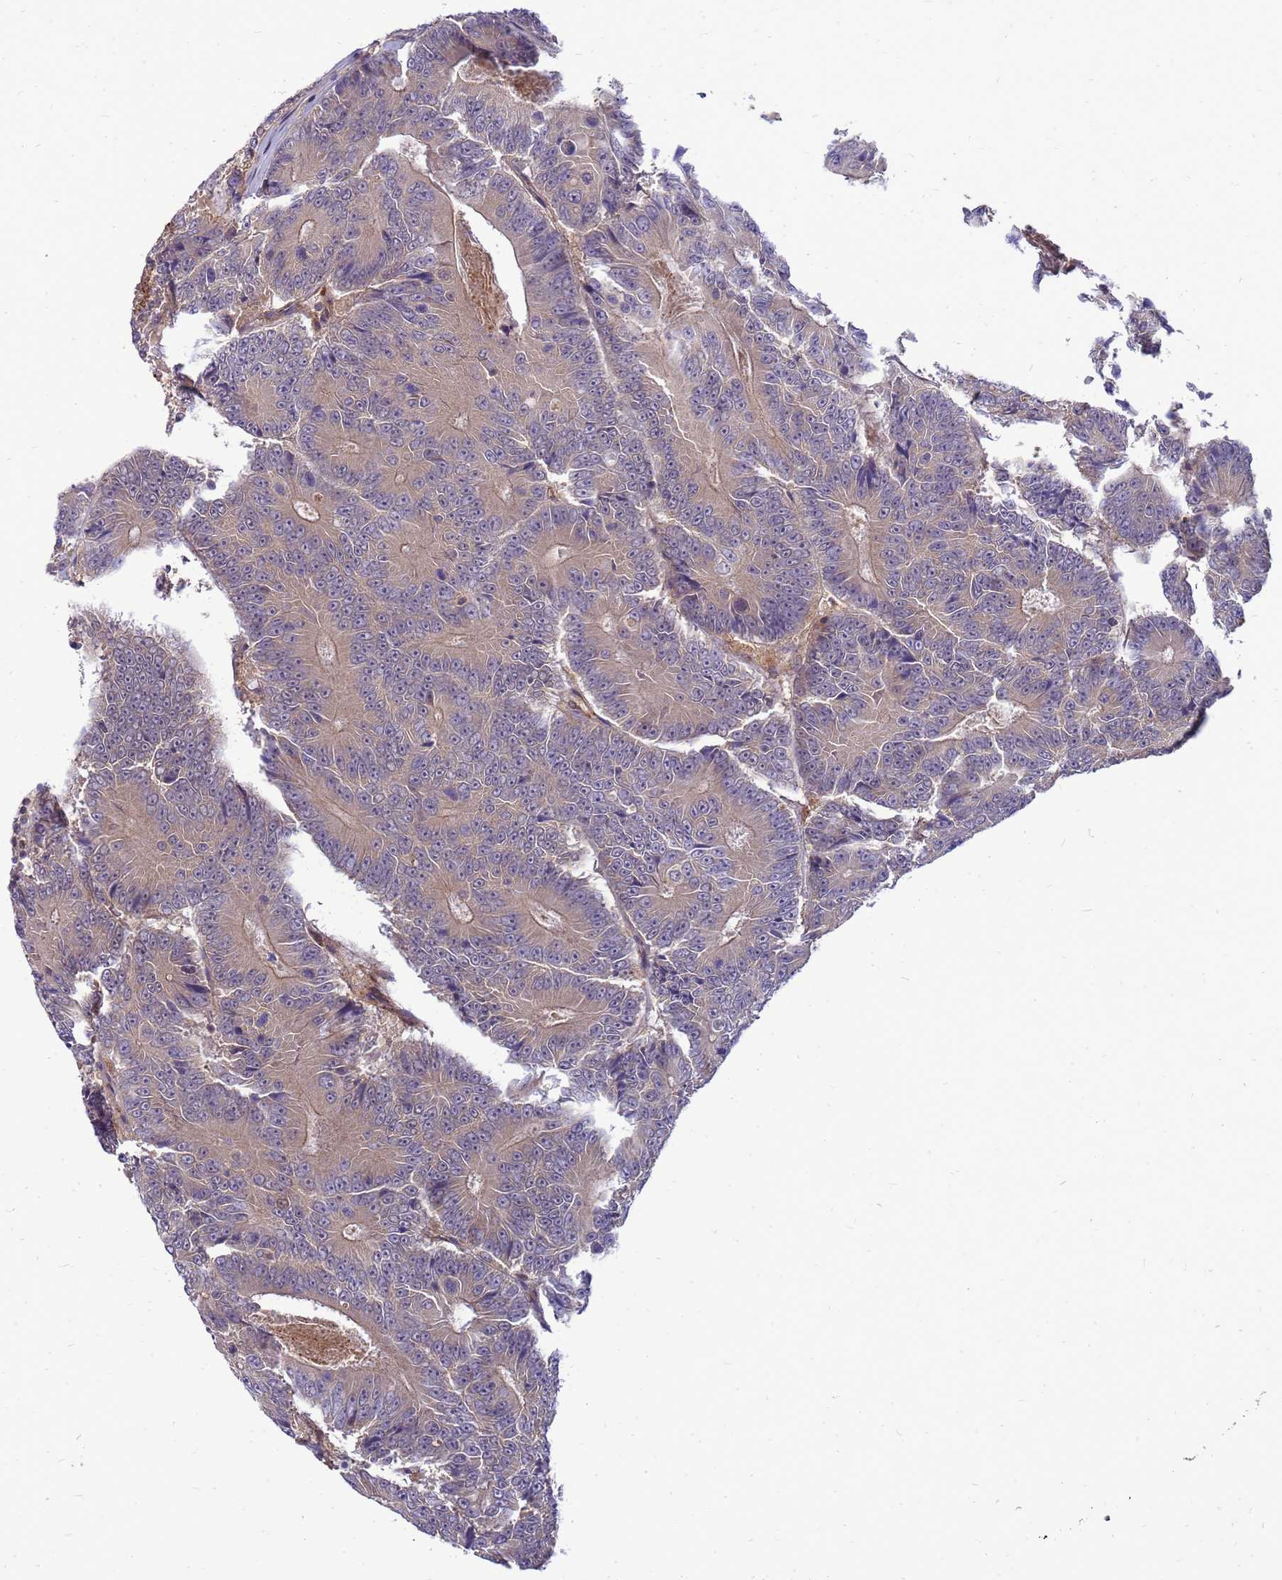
{"staining": {"intensity": "weak", "quantity": "25%-75%", "location": "cytoplasmic/membranous"}, "tissue": "colorectal cancer", "cell_type": "Tumor cells", "image_type": "cancer", "snomed": [{"axis": "morphology", "description": "Adenocarcinoma, NOS"}, {"axis": "topography", "description": "Colon"}], "caption": "Adenocarcinoma (colorectal) was stained to show a protein in brown. There is low levels of weak cytoplasmic/membranous positivity in about 25%-75% of tumor cells.", "gene": "ENOPH1", "patient": {"sex": "male", "age": 83}}